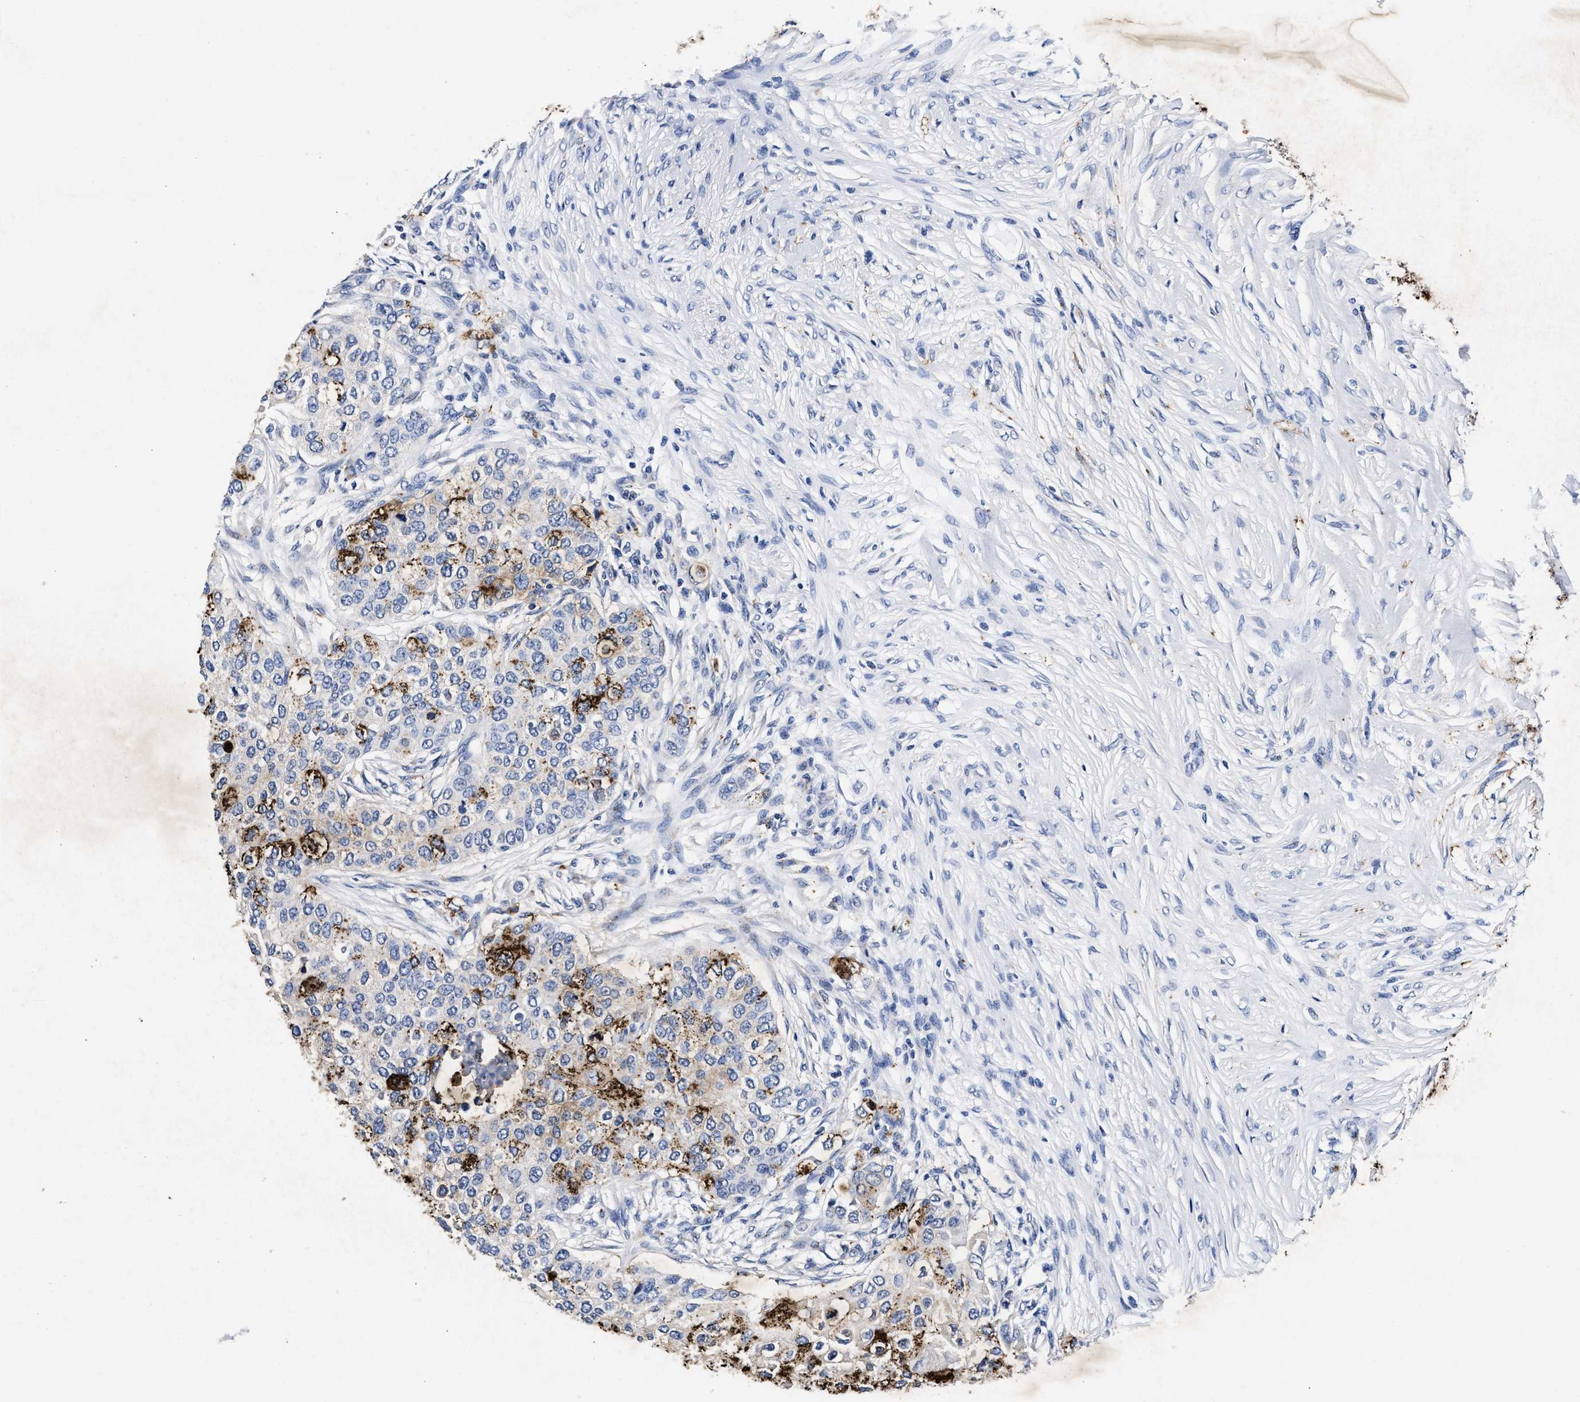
{"staining": {"intensity": "moderate", "quantity": "25%-75%", "location": "cytoplasmic/membranous"}, "tissue": "breast cancer", "cell_type": "Tumor cells", "image_type": "cancer", "snomed": [{"axis": "morphology", "description": "Normal tissue, NOS"}, {"axis": "morphology", "description": "Duct carcinoma"}, {"axis": "topography", "description": "Breast"}], "caption": "Immunohistochemistry histopathology image of neoplastic tissue: infiltrating ductal carcinoma (breast) stained using IHC reveals medium levels of moderate protein expression localized specifically in the cytoplasmic/membranous of tumor cells, appearing as a cytoplasmic/membranous brown color.", "gene": "LTB4R2", "patient": {"sex": "female", "age": 49}}